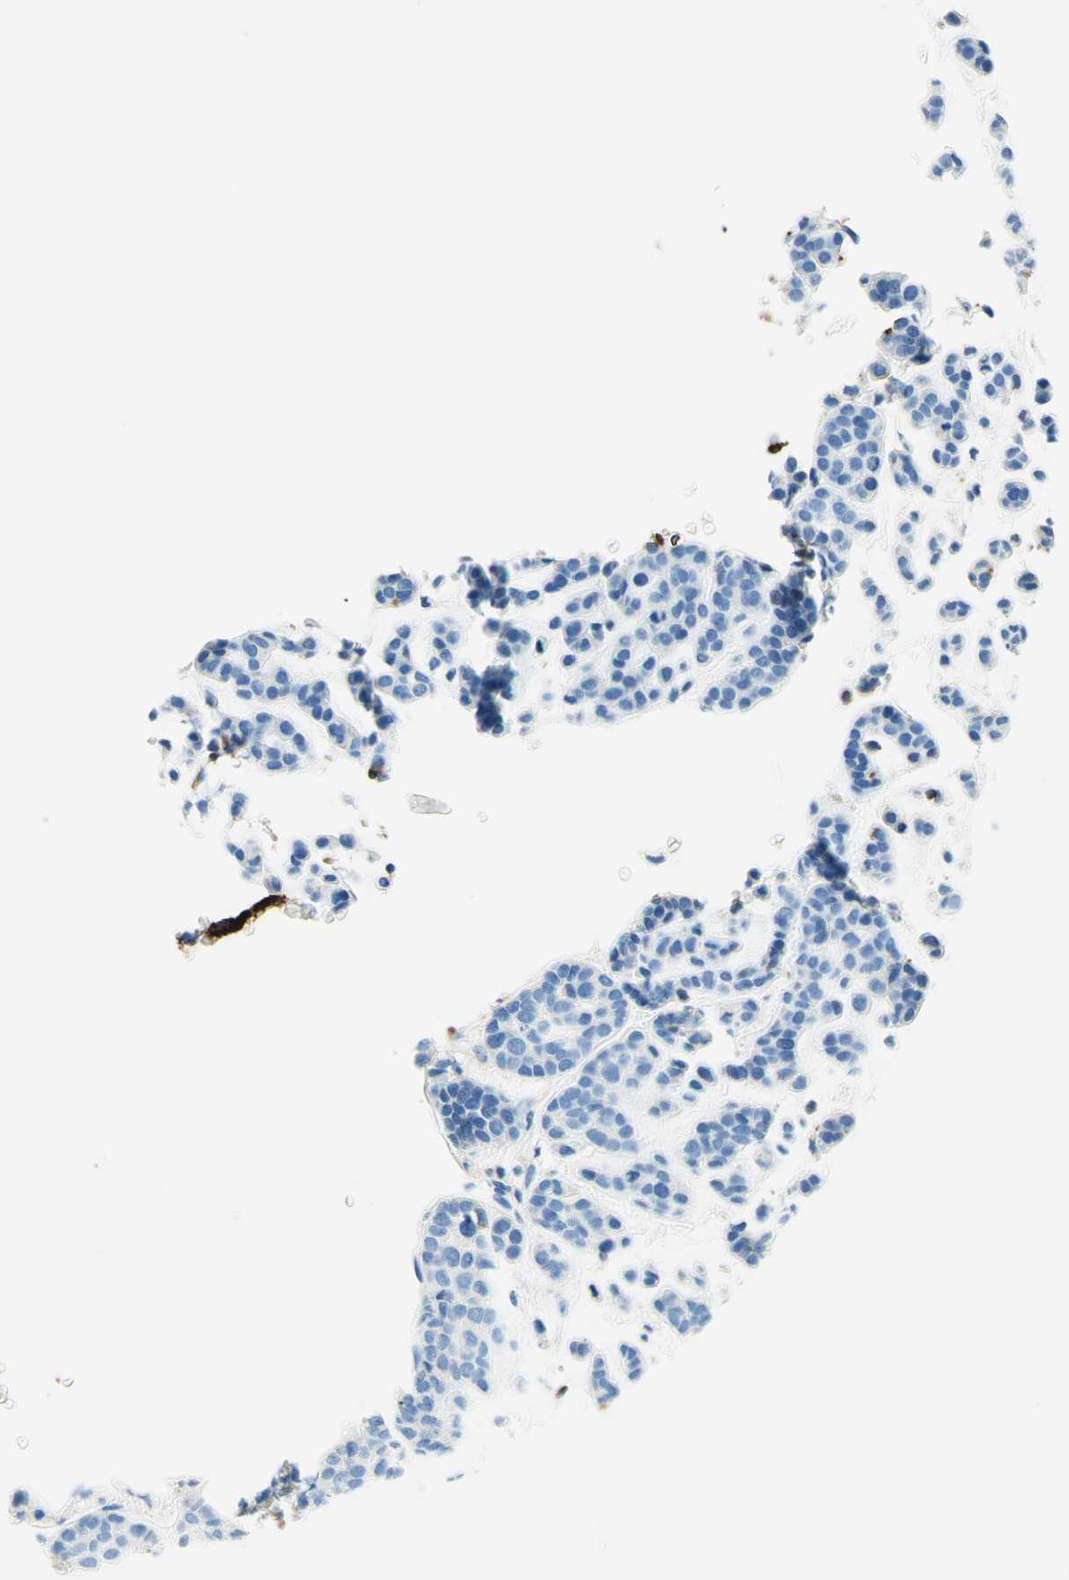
{"staining": {"intensity": "negative", "quantity": "none", "location": "none"}, "tissue": "head and neck cancer", "cell_type": "Tumor cells", "image_type": "cancer", "snomed": [{"axis": "morphology", "description": "Adenocarcinoma, NOS"}, {"axis": "morphology", "description": "Adenoma, NOS"}, {"axis": "topography", "description": "Head-Neck"}], "caption": "There is no significant positivity in tumor cells of head and neck cancer. (DAB (3,3'-diaminobenzidine) immunohistochemistry, high magnification).", "gene": "MFAP5", "patient": {"sex": "female", "age": 55}}